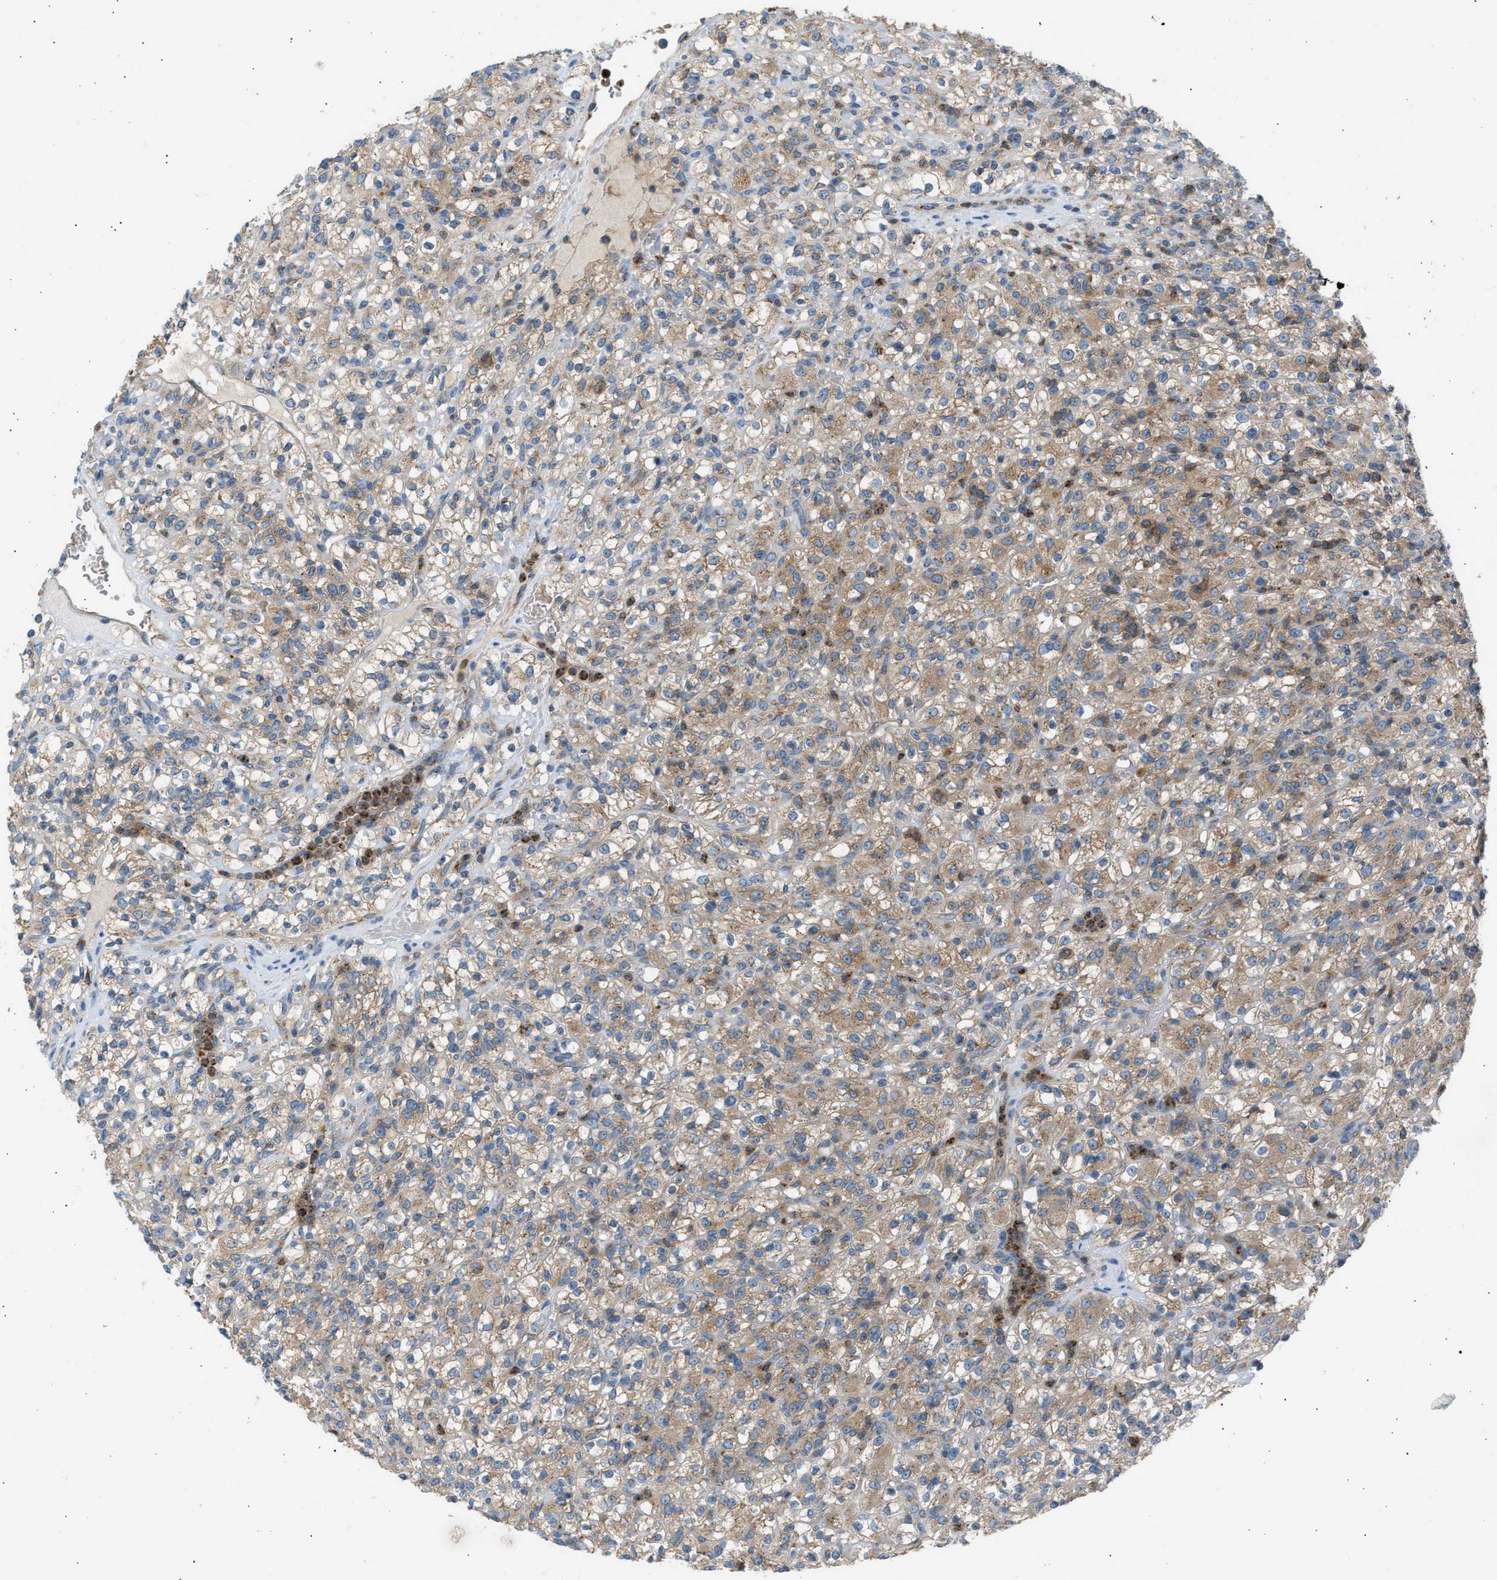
{"staining": {"intensity": "weak", "quantity": ">75%", "location": "cytoplasmic/membranous"}, "tissue": "renal cancer", "cell_type": "Tumor cells", "image_type": "cancer", "snomed": [{"axis": "morphology", "description": "Normal tissue, NOS"}, {"axis": "morphology", "description": "Adenocarcinoma, NOS"}, {"axis": "topography", "description": "Kidney"}], "caption": "IHC histopathology image of renal adenocarcinoma stained for a protein (brown), which displays low levels of weak cytoplasmic/membranous expression in approximately >75% of tumor cells.", "gene": "TRIM50", "patient": {"sex": "female", "age": 72}}